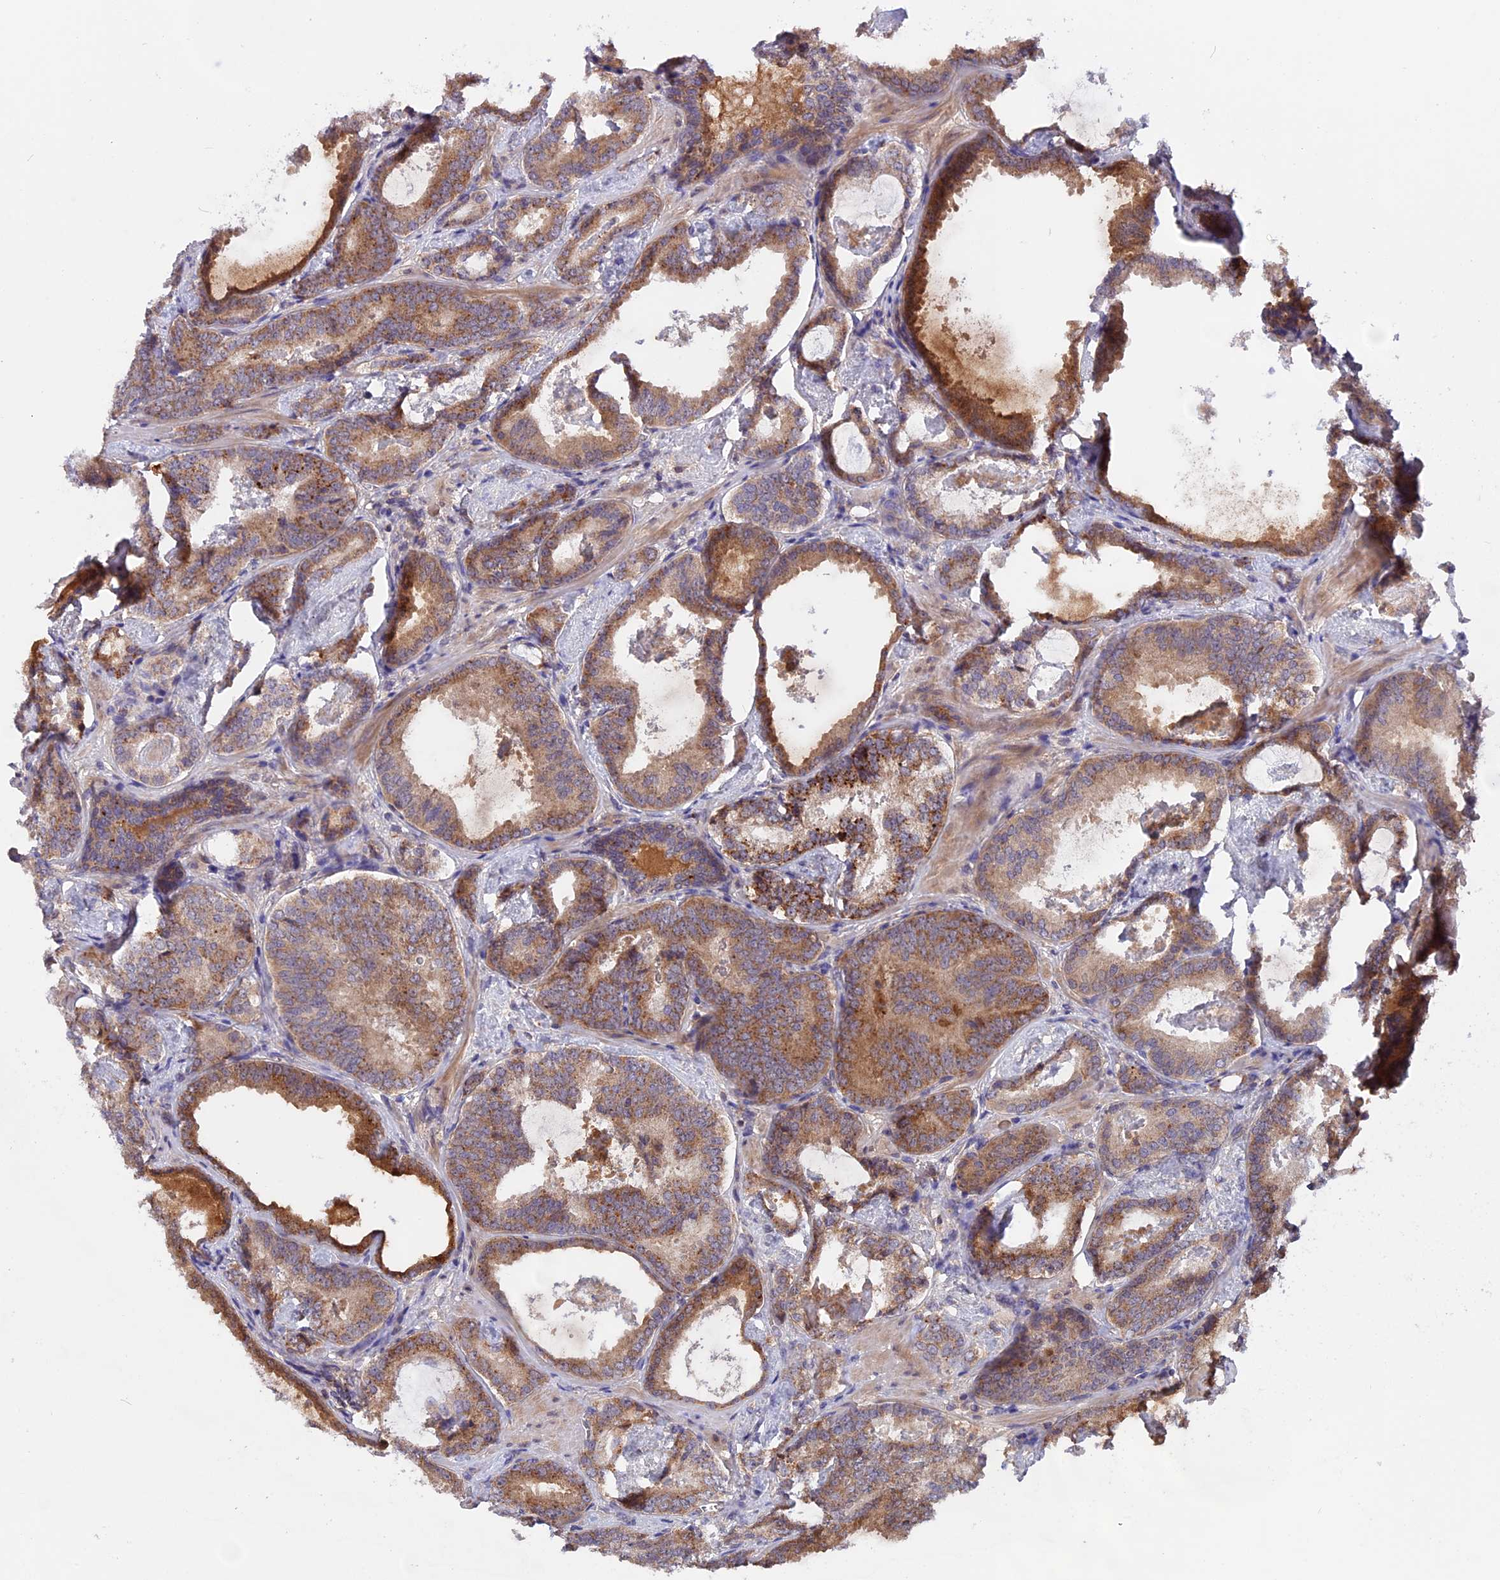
{"staining": {"intensity": "moderate", "quantity": ">75%", "location": "cytoplasmic/membranous"}, "tissue": "prostate cancer", "cell_type": "Tumor cells", "image_type": "cancer", "snomed": [{"axis": "morphology", "description": "Adenocarcinoma, Low grade"}, {"axis": "topography", "description": "Prostate"}], "caption": "This is an image of IHC staining of low-grade adenocarcinoma (prostate), which shows moderate positivity in the cytoplasmic/membranous of tumor cells.", "gene": "MARK4", "patient": {"sex": "male", "age": 60}}